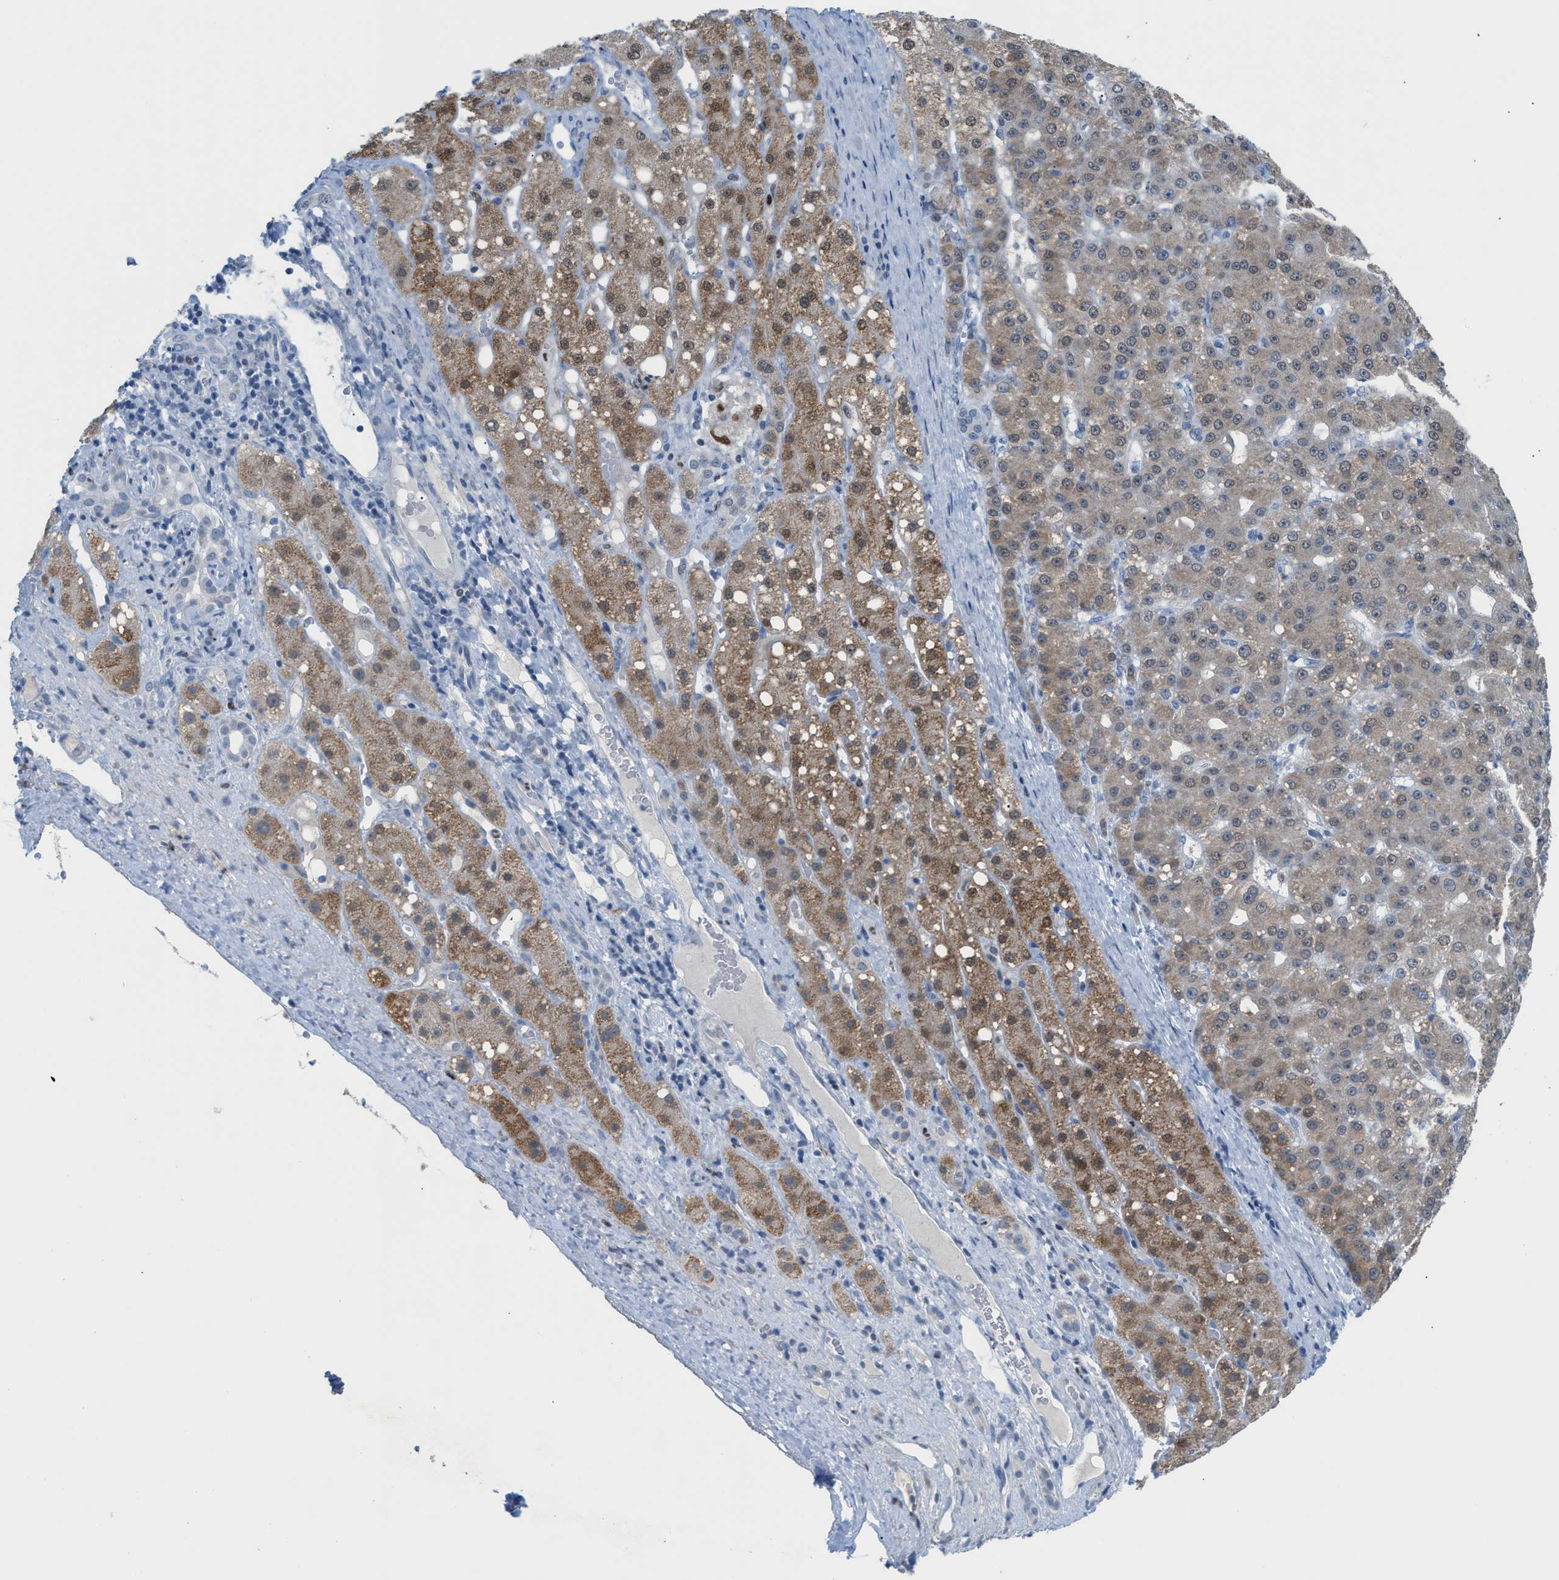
{"staining": {"intensity": "moderate", "quantity": "25%-75%", "location": "cytoplasmic/membranous"}, "tissue": "liver cancer", "cell_type": "Tumor cells", "image_type": "cancer", "snomed": [{"axis": "morphology", "description": "Carcinoma, Hepatocellular, NOS"}, {"axis": "topography", "description": "Liver"}], "caption": "This is an image of immunohistochemistry staining of hepatocellular carcinoma (liver), which shows moderate expression in the cytoplasmic/membranous of tumor cells.", "gene": "PPM1D", "patient": {"sex": "male", "age": 67}}